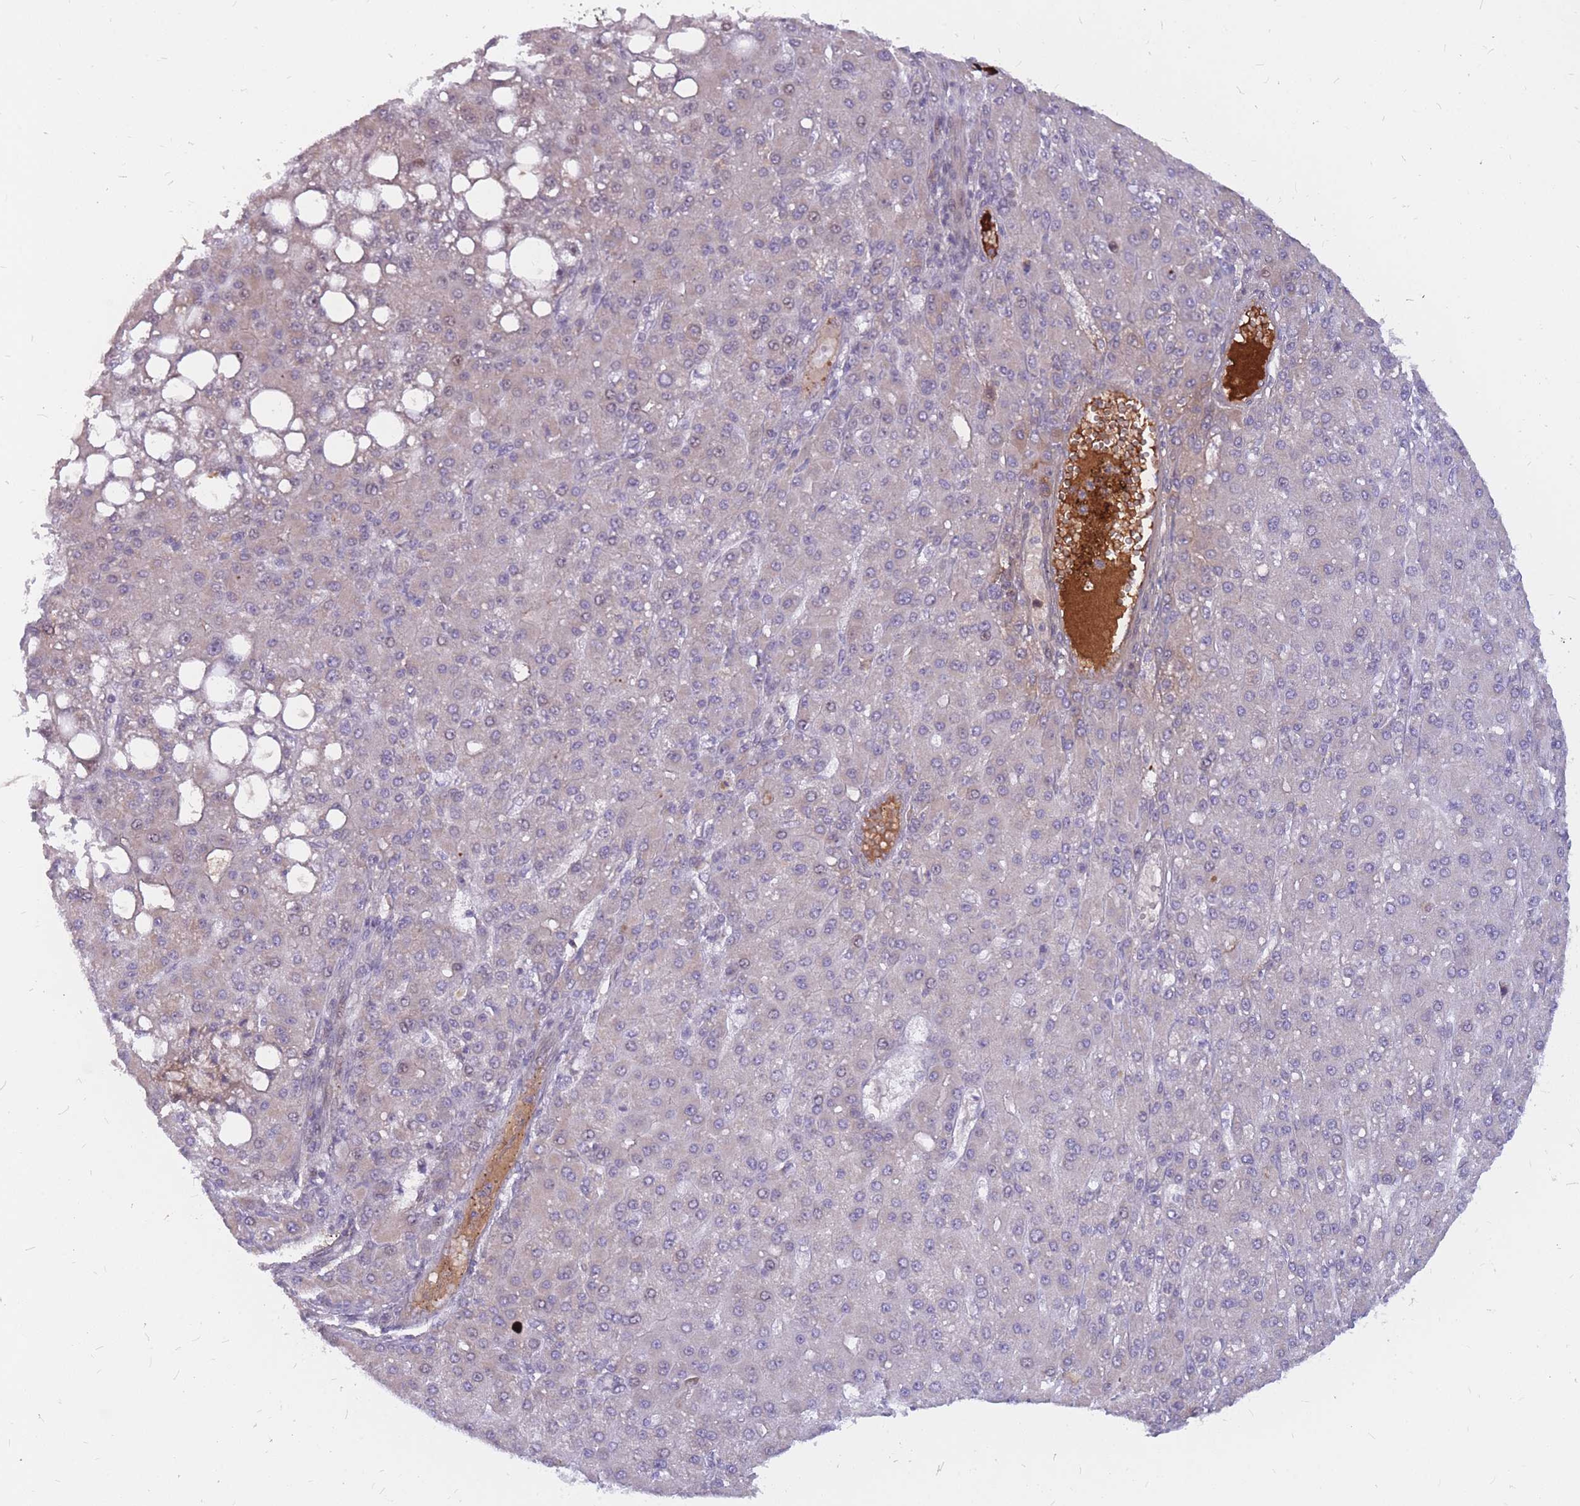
{"staining": {"intensity": "negative", "quantity": "none", "location": "none"}, "tissue": "liver cancer", "cell_type": "Tumor cells", "image_type": "cancer", "snomed": [{"axis": "morphology", "description": "Carcinoma, Hepatocellular, NOS"}, {"axis": "topography", "description": "Liver"}], "caption": "Immunohistochemical staining of liver cancer (hepatocellular carcinoma) displays no significant expression in tumor cells.", "gene": "ADD2", "patient": {"sex": "male", "age": 67}}